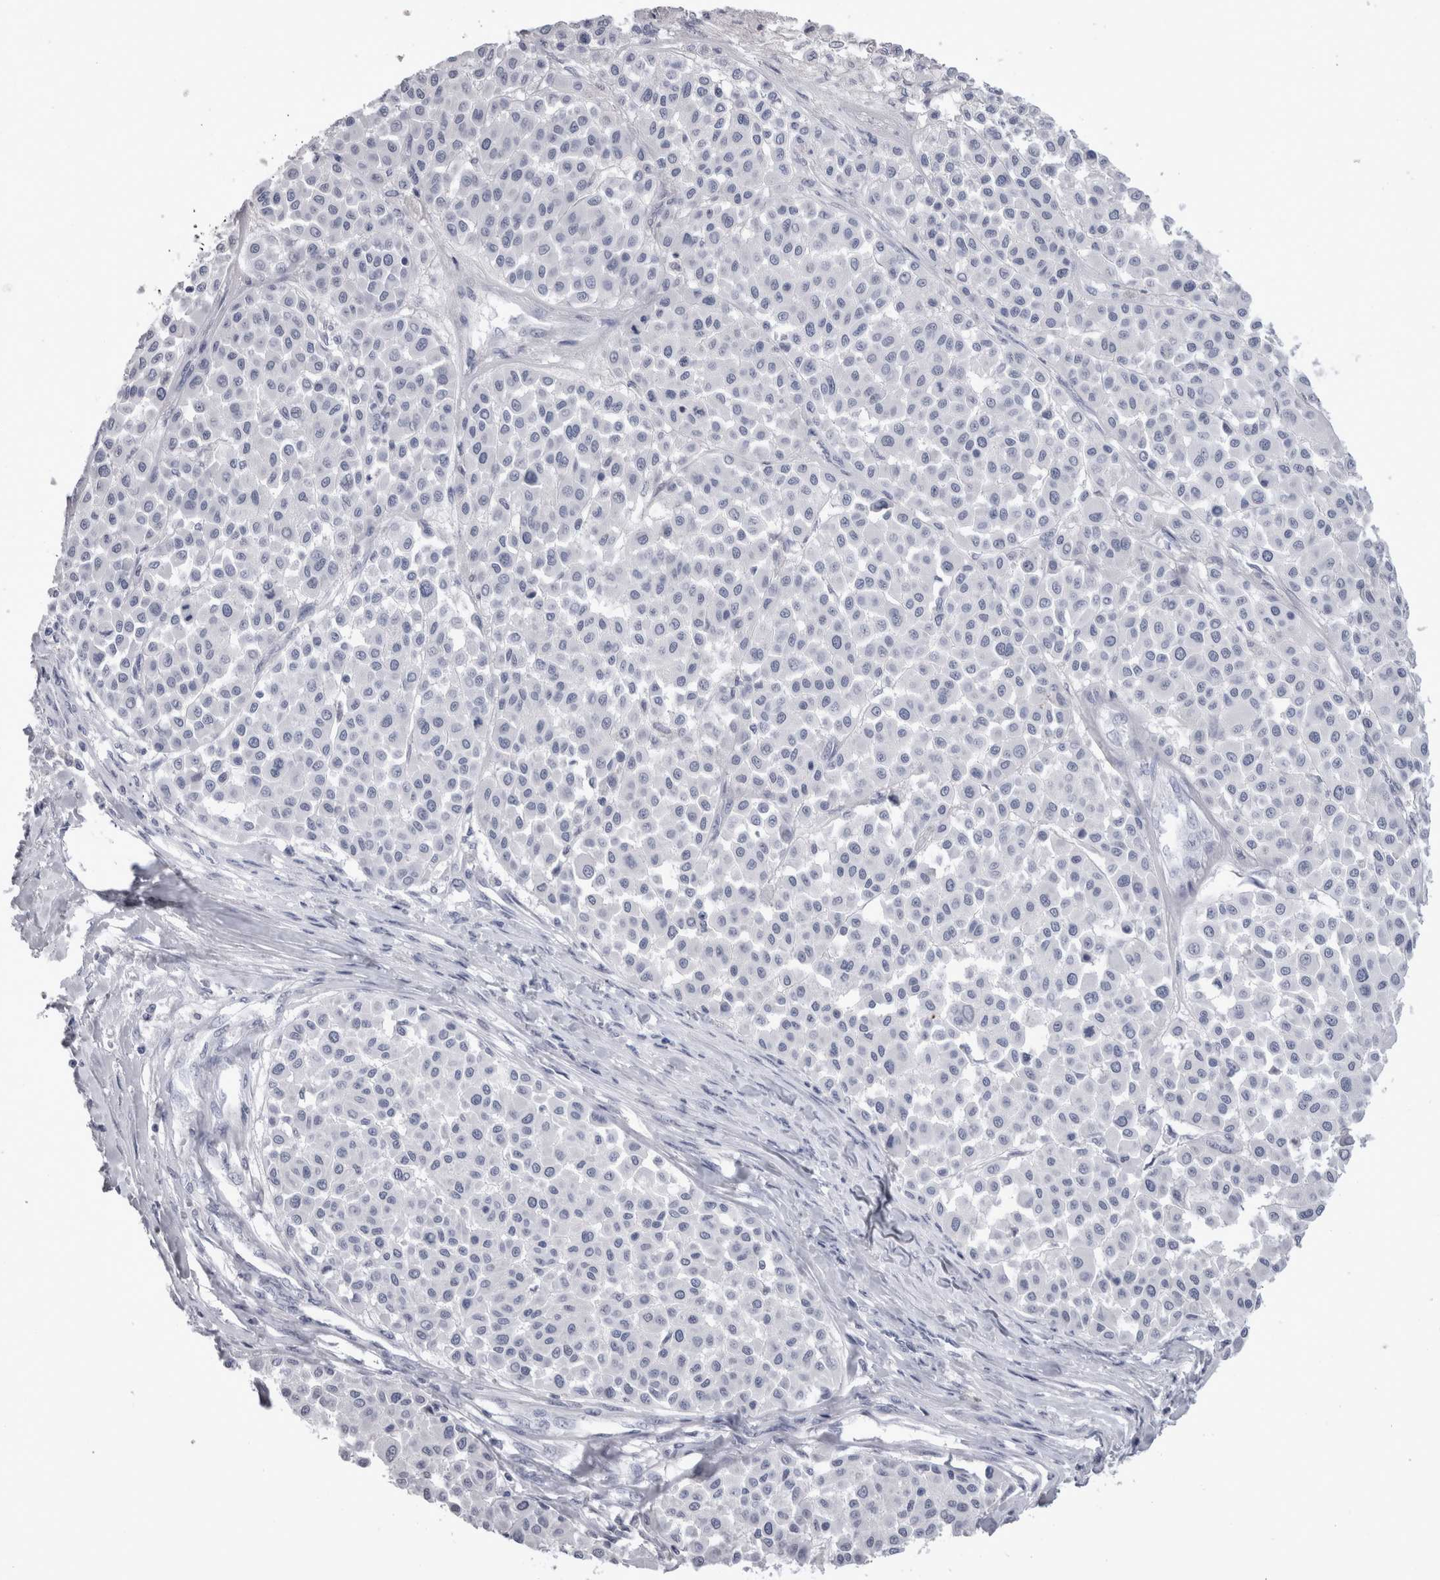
{"staining": {"intensity": "negative", "quantity": "none", "location": "none"}, "tissue": "melanoma", "cell_type": "Tumor cells", "image_type": "cancer", "snomed": [{"axis": "morphology", "description": "Malignant melanoma, Metastatic site"}, {"axis": "topography", "description": "Soft tissue"}], "caption": "Tumor cells are negative for protein expression in human melanoma.", "gene": "ADAM2", "patient": {"sex": "male", "age": 41}}